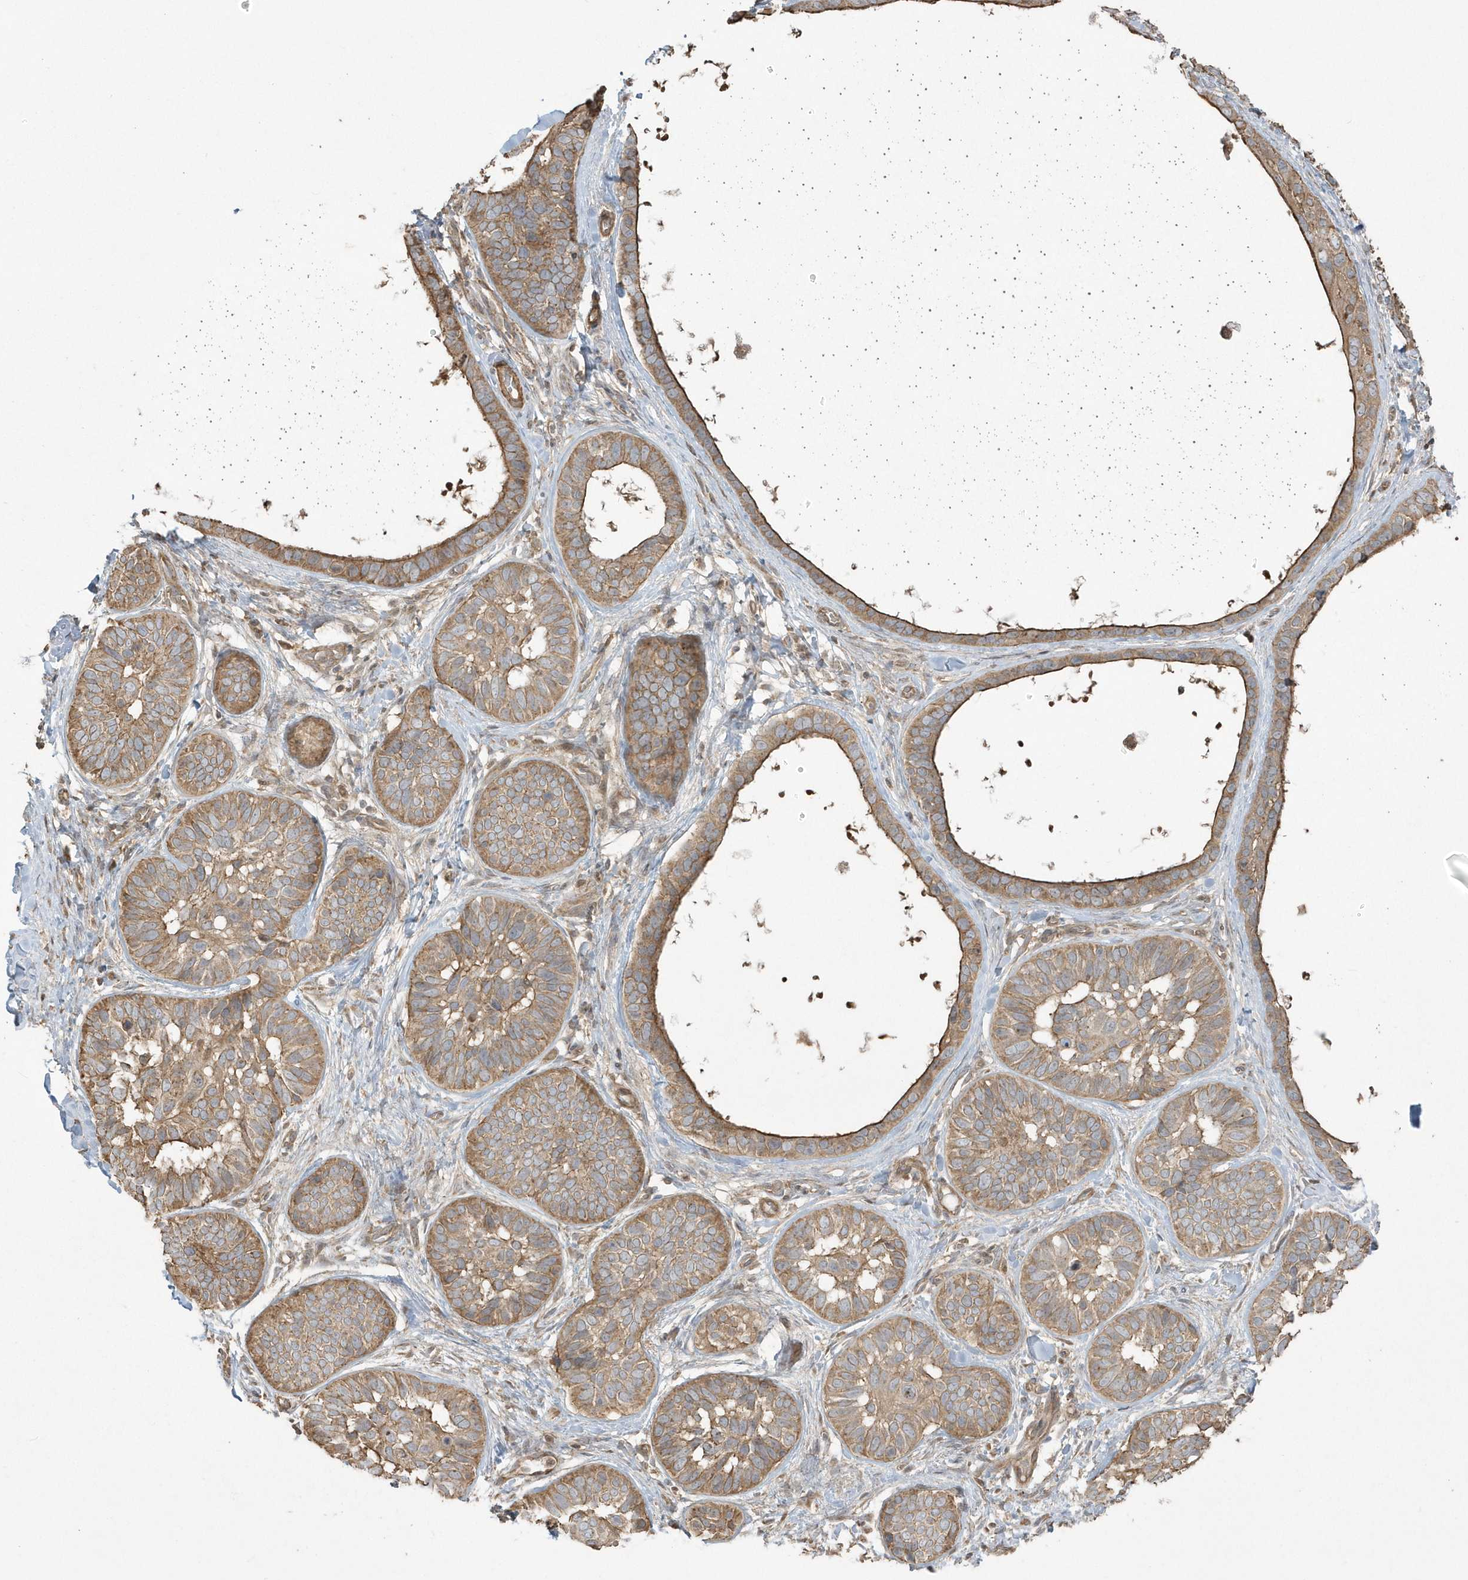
{"staining": {"intensity": "moderate", "quantity": ">75%", "location": "cytoplasmic/membranous"}, "tissue": "skin cancer", "cell_type": "Tumor cells", "image_type": "cancer", "snomed": [{"axis": "morphology", "description": "Basal cell carcinoma"}, {"axis": "topography", "description": "Skin"}], "caption": "Skin basal cell carcinoma stained with DAB immunohistochemistry reveals medium levels of moderate cytoplasmic/membranous expression in approximately >75% of tumor cells. Using DAB (3,3'-diaminobenzidine) (brown) and hematoxylin (blue) stains, captured at high magnification using brightfield microscopy.", "gene": "ARMC8", "patient": {"sex": "male", "age": 62}}